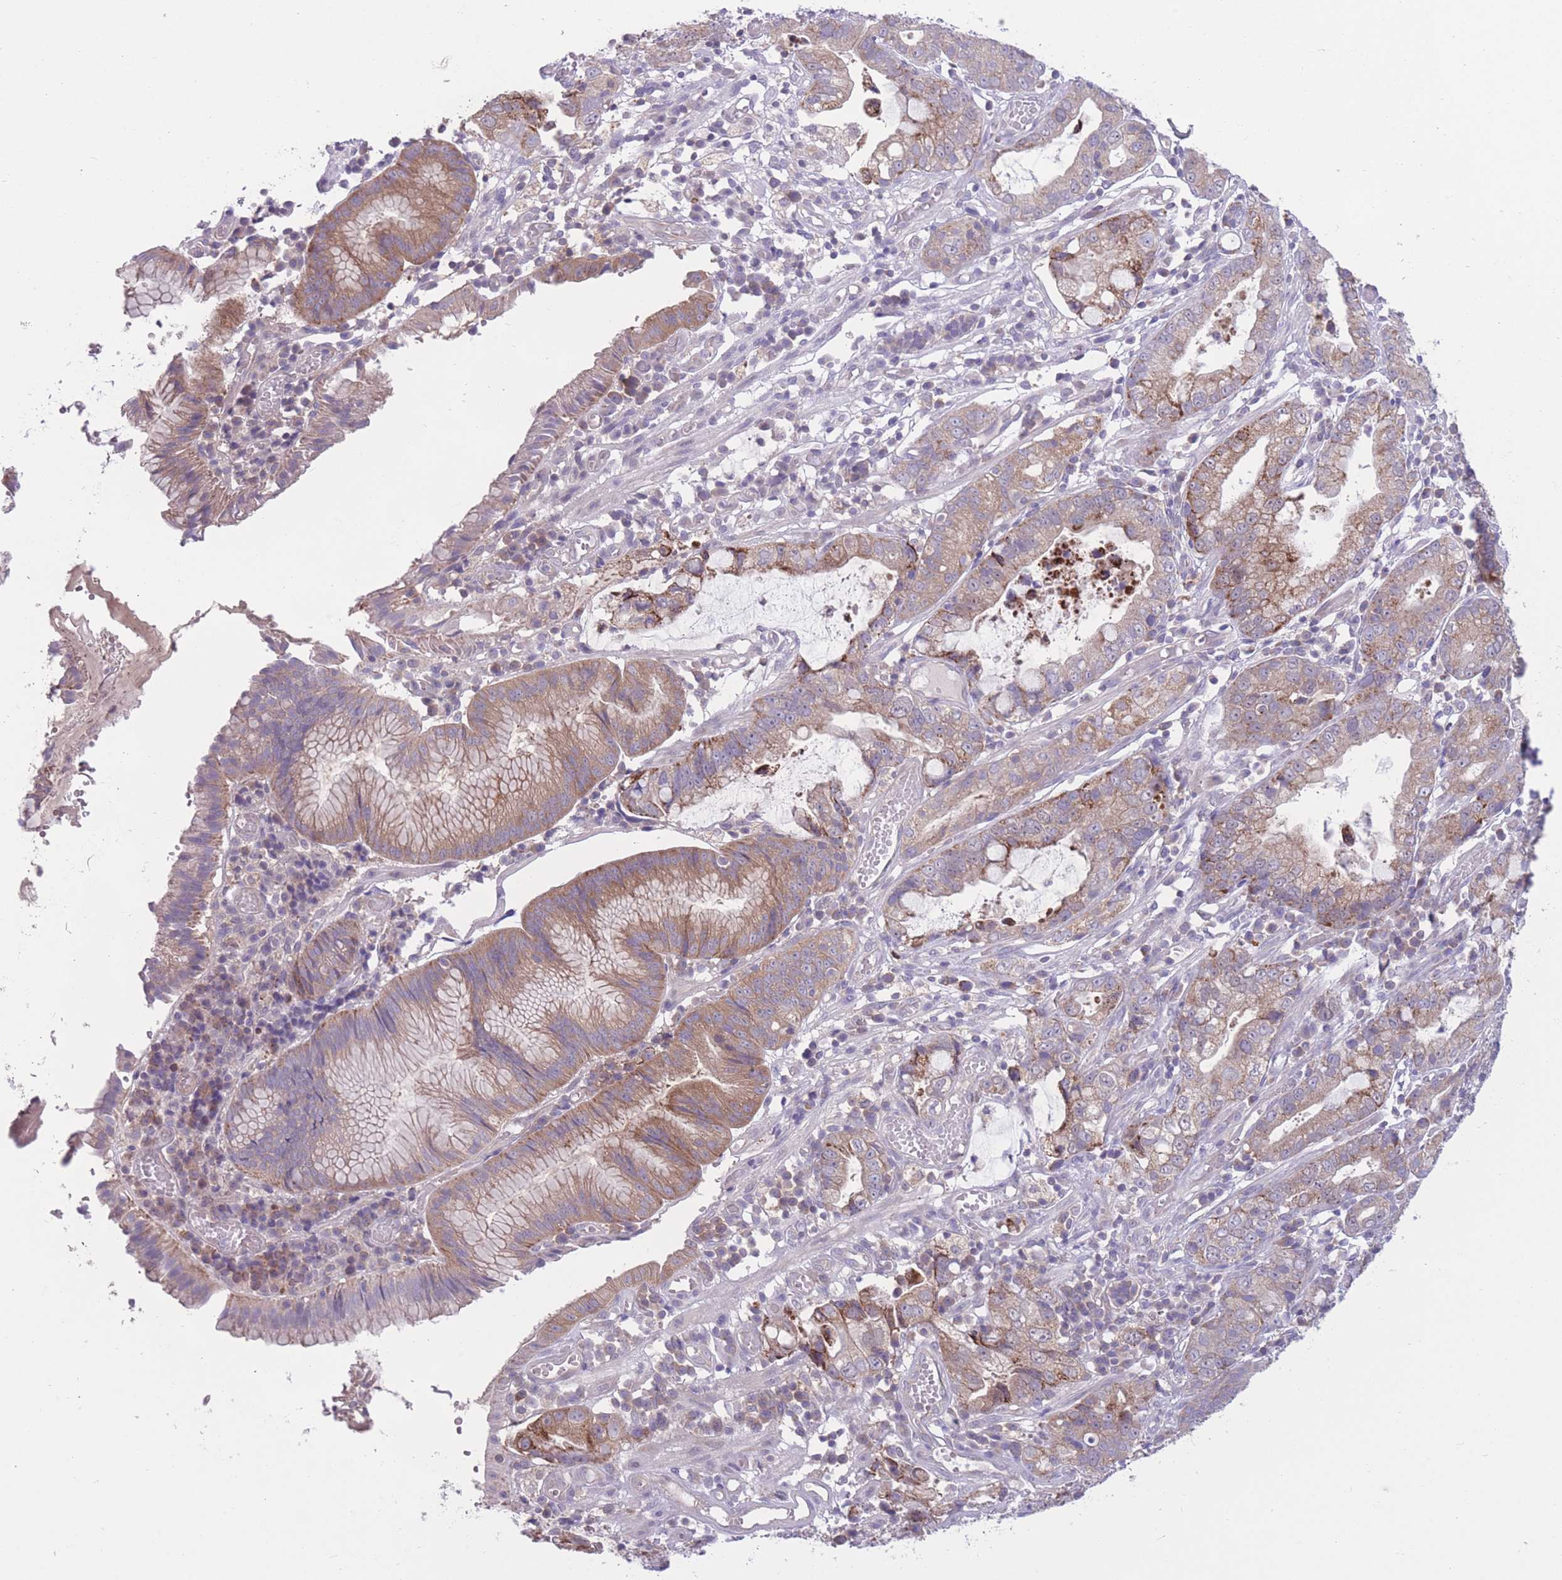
{"staining": {"intensity": "moderate", "quantity": ">75%", "location": "cytoplasmic/membranous"}, "tissue": "stomach cancer", "cell_type": "Tumor cells", "image_type": "cancer", "snomed": [{"axis": "morphology", "description": "Adenocarcinoma, NOS"}, {"axis": "topography", "description": "Stomach"}], "caption": "This photomicrograph demonstrates adenocarcinoma (stomach) stained with IHC to label a protein in brown. The cytoplasmic/membranous of tumor cells show moderate positivity for the protein. Nuclei are counter-stained blue.", "gene": "CCT6B", "patient": {"sex": "male", "age": 55}}